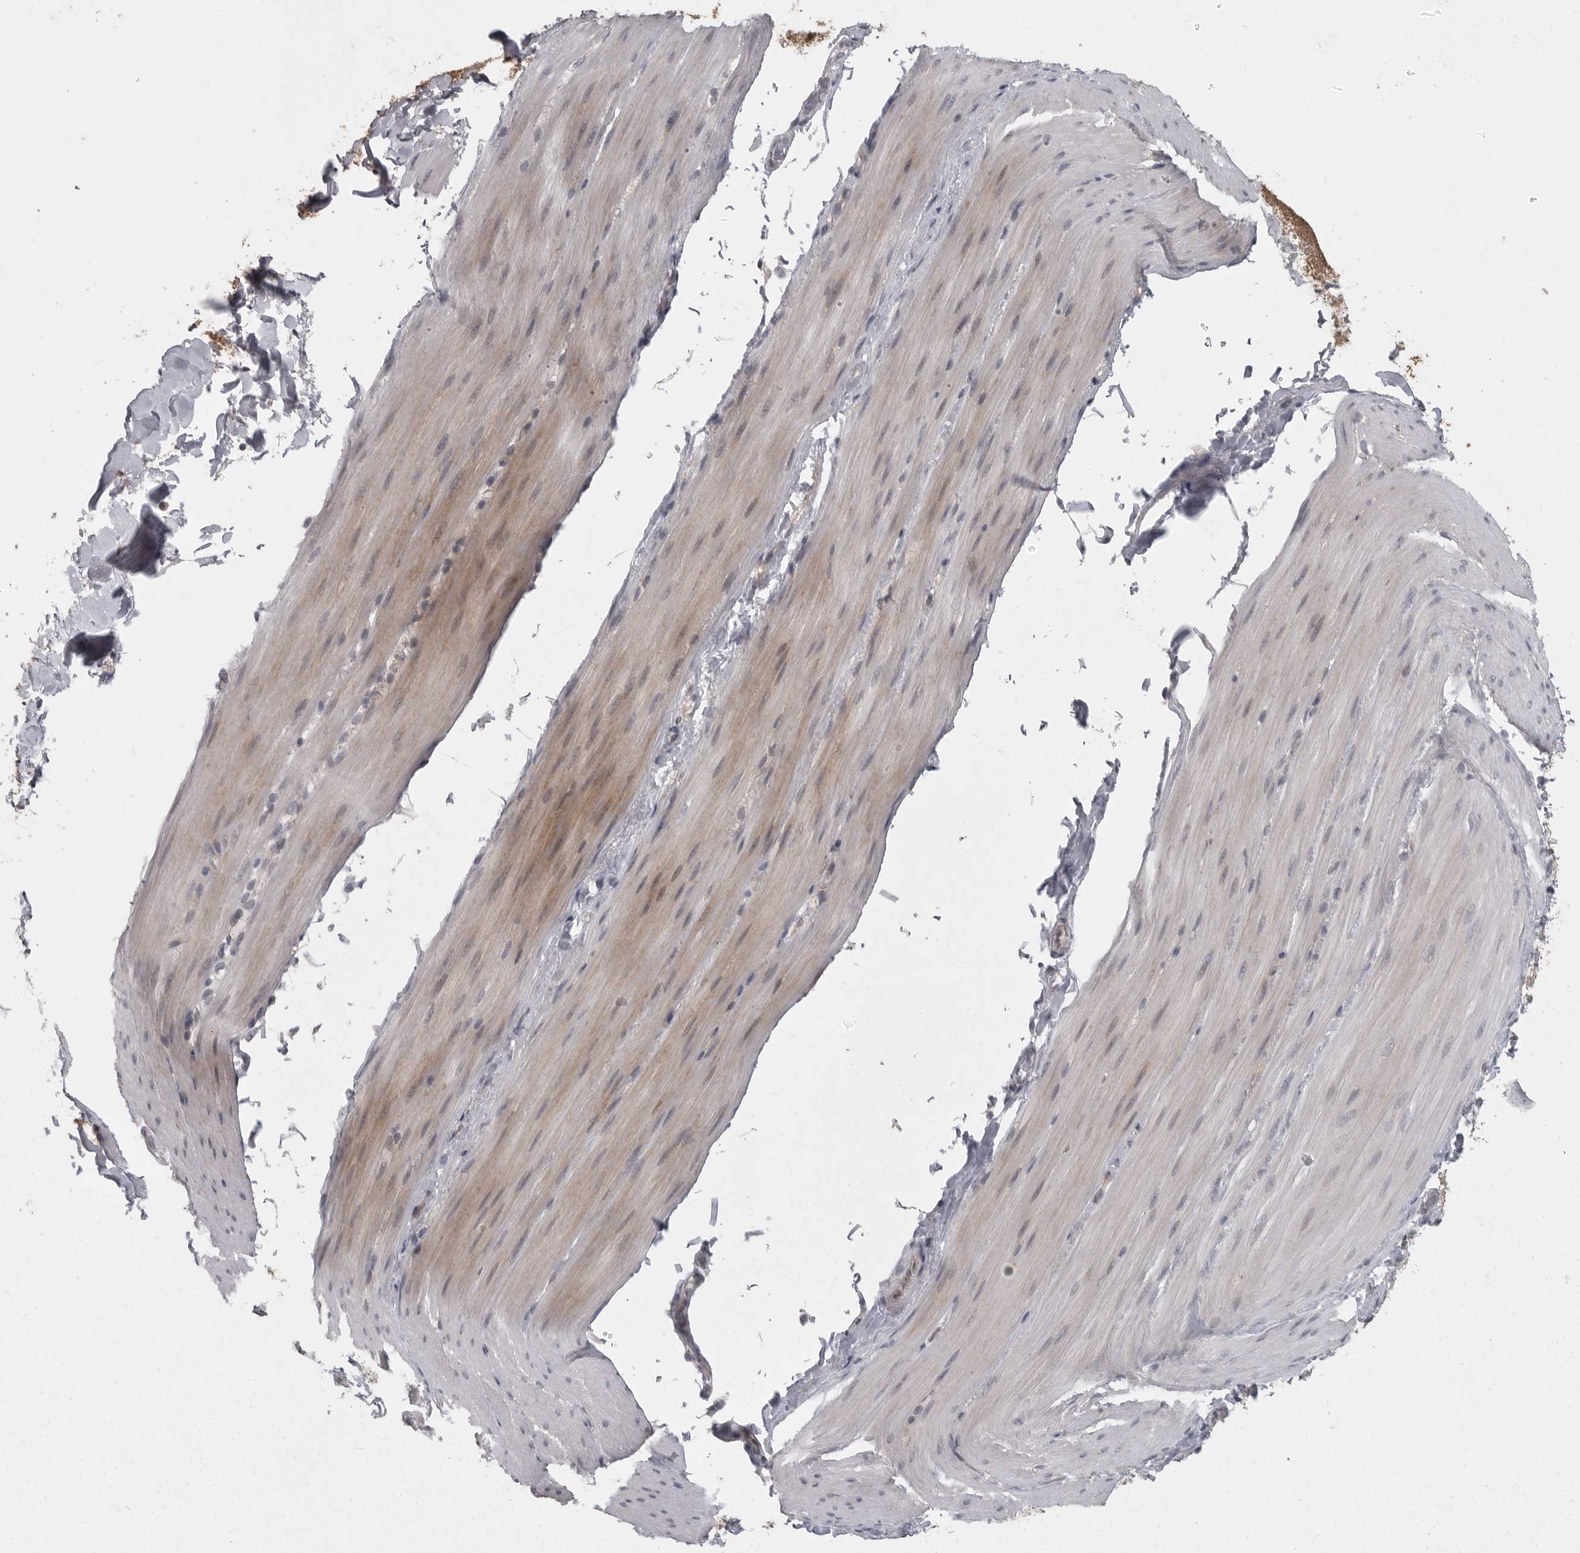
{"staining": {"intensity": "weak", "quantity": "<25%", "location": "cytoplasmic/membranous"}, "tissue": "smooth muscle", "cell_type": "Smooth muscle cells", "image_type": "normal", "snomed": [{"axis": "morphology", "description": "Normal tissue, NOS"}, {"axis": "topography", "description": "Smooth muscle"}, {"axis": "topography", "description": "Small intestine"}], "caption": "Immunohistochemistry (IHC) photomicrograph of benign human smooth muscle stained for a protein (brown), which exhibits no staining in smooth muscle cells.", "gene": "PHF13", "patient": {"sex": "female", "age": 84}}